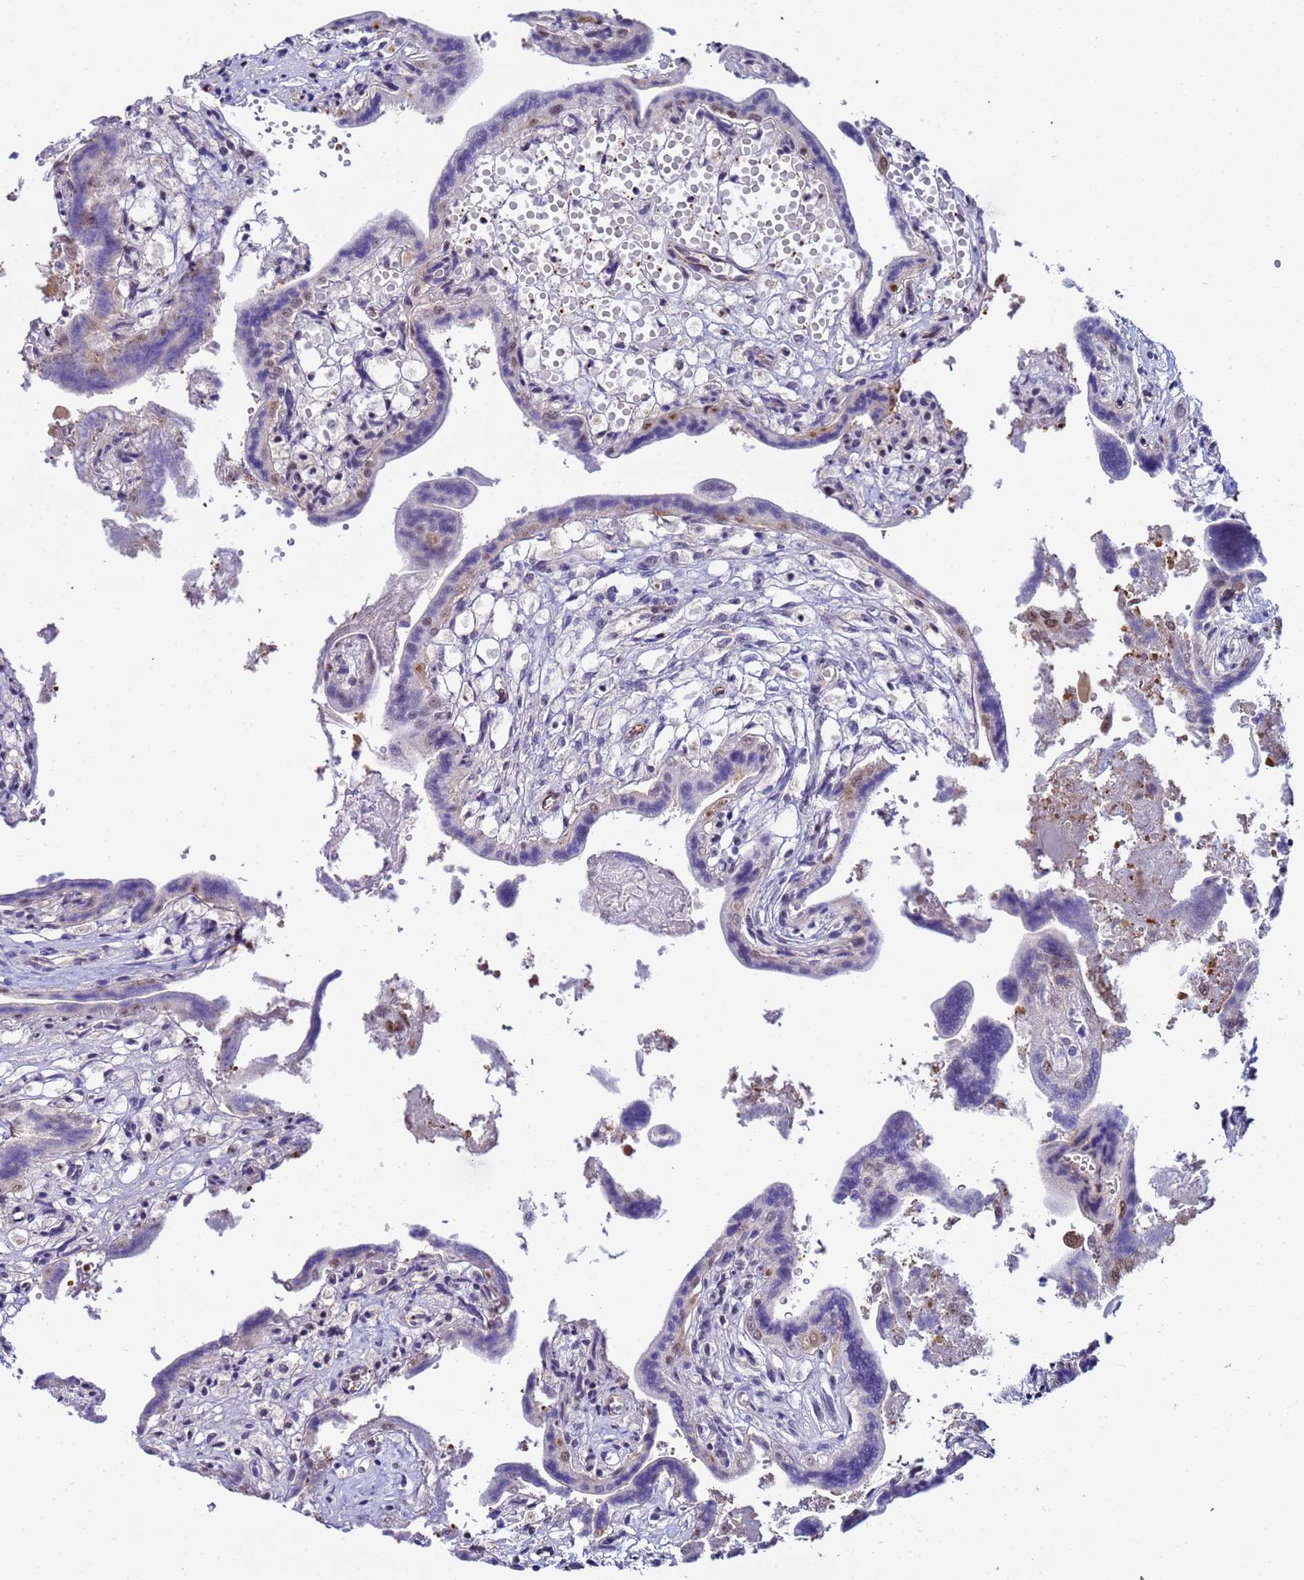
{"staining": {"intensity": "weak", "quantity": "<25%", "location": "nuclear"}, "tissue": "placenta", "cell_type": "Trophoblastic cells", "image_type": "normal", "snomed": [{"axis": "morphology", "description": "Normal tissue, NOS"}, {"axis": "topography", "description": "Placenta"}], "caption": "Immunohistochemistry (IHC) photomicrograph of benign placenta: human placenta stained with DAB (3,3'-diaminobenzidine) displays no significant protein expression in trophoblastic cells.", "gene": "SLC25A37", "patient": {"sex": "female", "age": 37}}